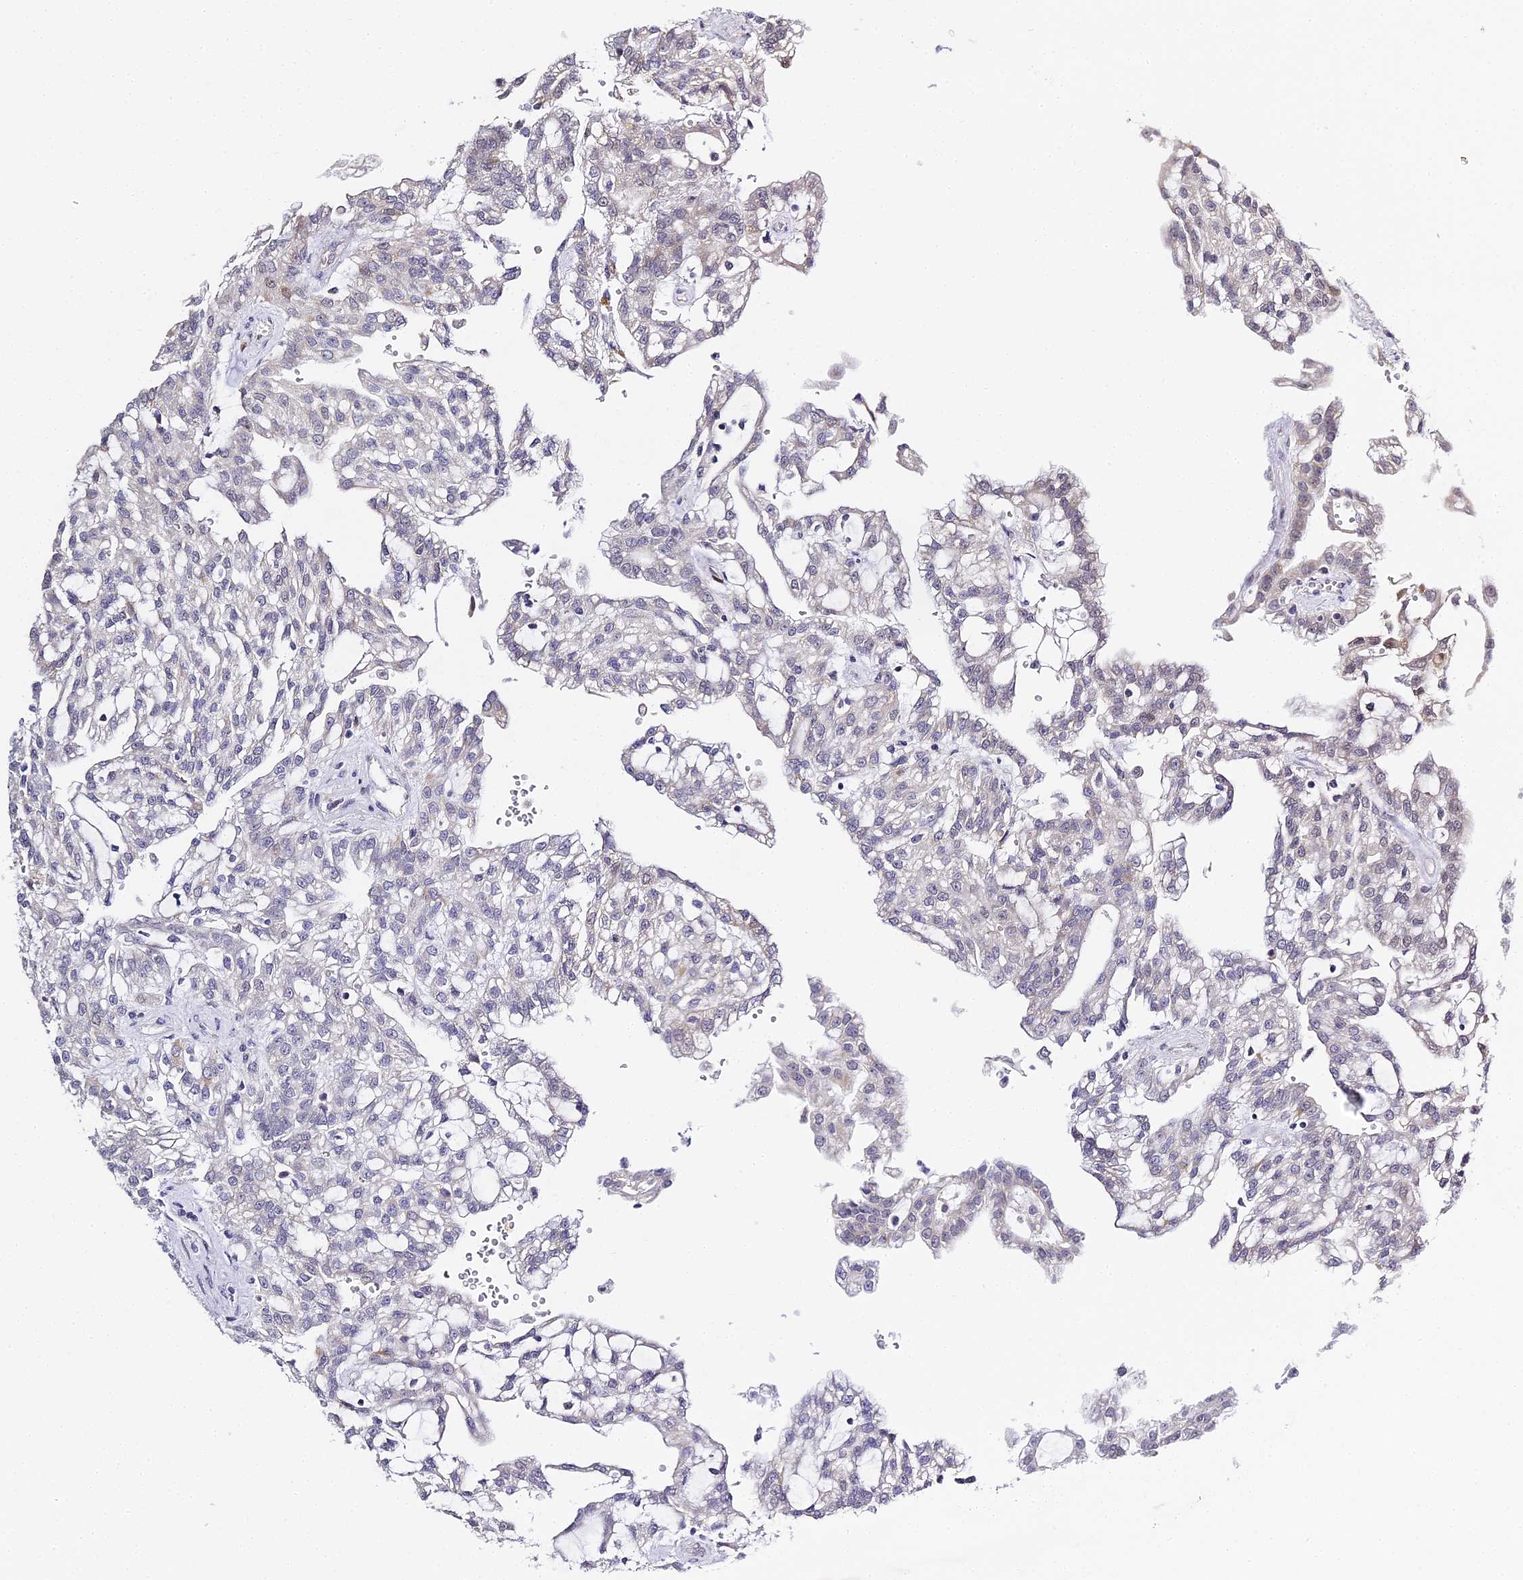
{"staining": {"intensity": "negative", "quantity": "none", "location": "none"}, "tissue": "renal cancer", "cell_type": "Tumor cells", "image_type": "cancer", "snomed": [{"axis": "morphology", "description": "Adenocarcinoma, NOS"}, {"axis": "topography", "description": "Kidney"}], "caption": "Human renal adenocarcinoma stained for a protein using IHC shows no positivity in tumor cells.", "gene": "SERP1", "patient": {"sex": "male", "age": 63}}